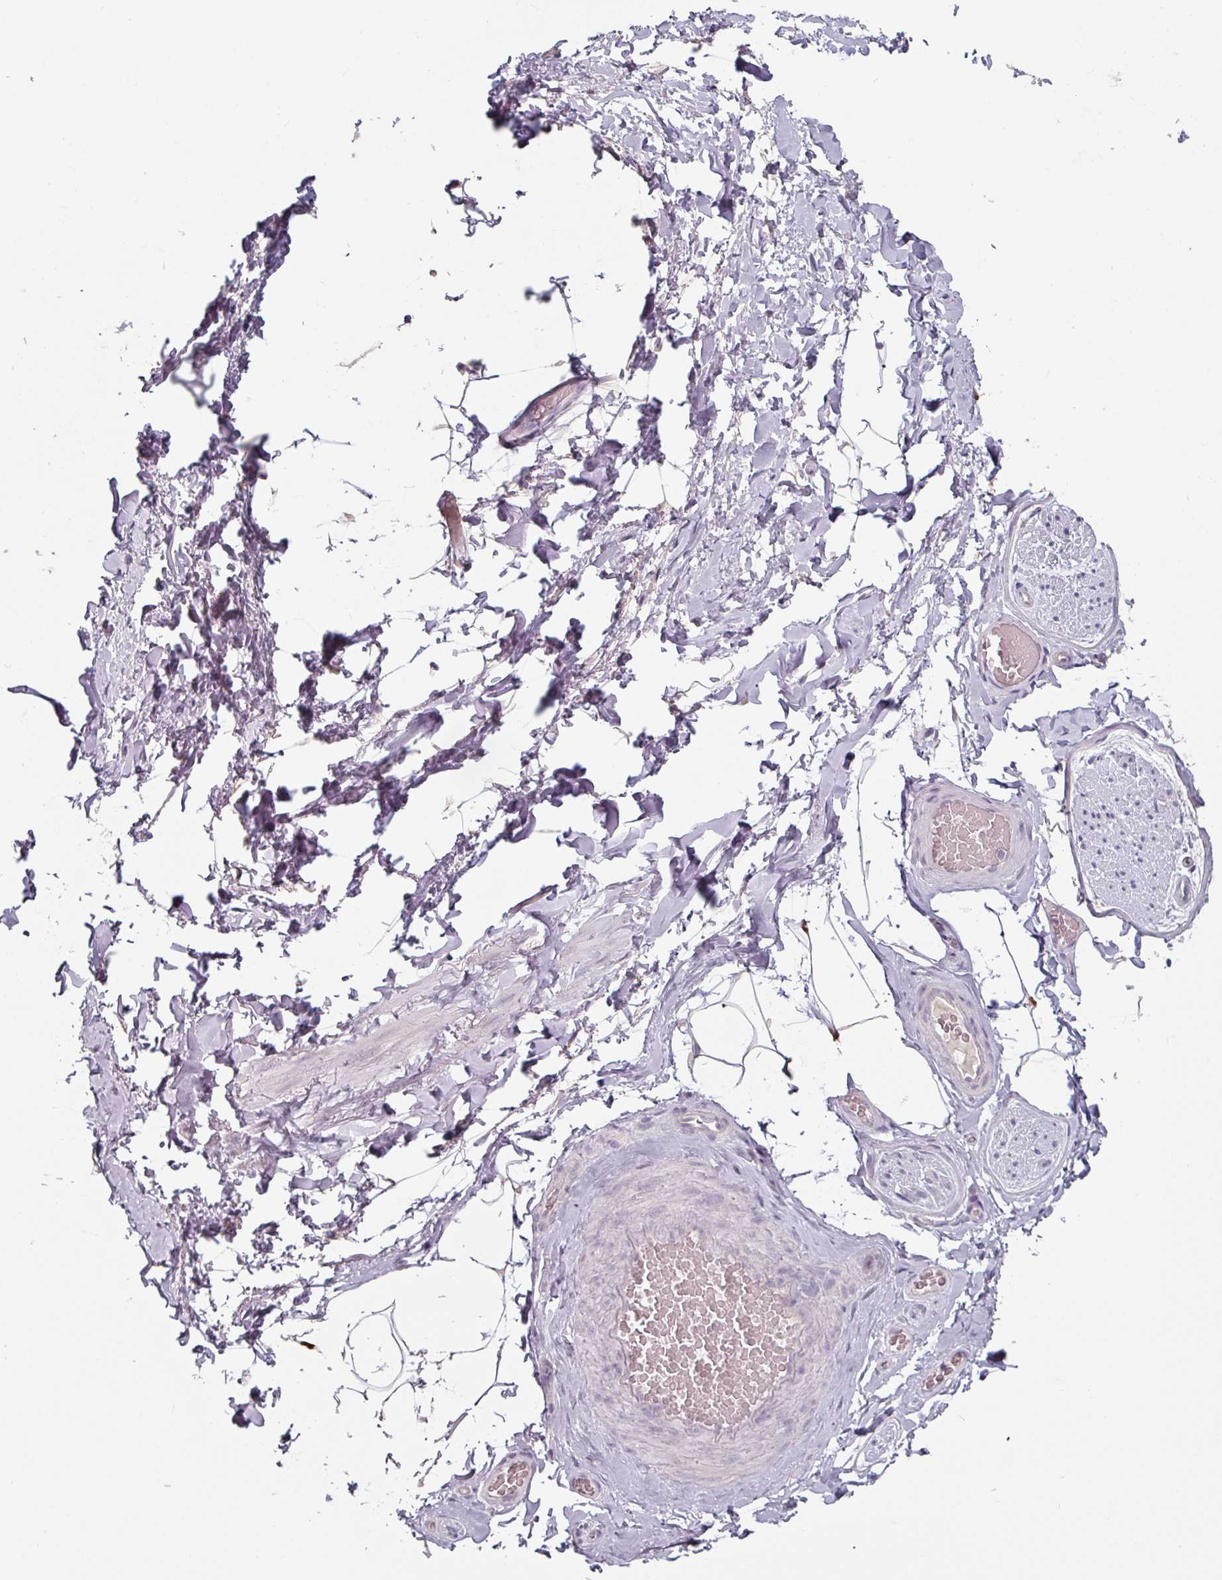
{"staining": {"intensity": "negative", "quantity": "none", "location": "none"}, "tissue": "adipose tissue", "cell_type": "Adipocytes", "image_type": "normal", "snomed": [{"axis": "morphology", "description": "Normal tissue, NOS"}, {"axis": "topography", "description": "Vascular tissue"}, {"axis": "topography", "description": "Peripheral nerve tissue"}], "caption": "An immunohistochemistry photomicrograph of normal adipose tissue is shown. There is no staining in adipocytes of adipose tissue.", "gene": "ZBTB6", "patient": {"sex": "male", "age": 41}}